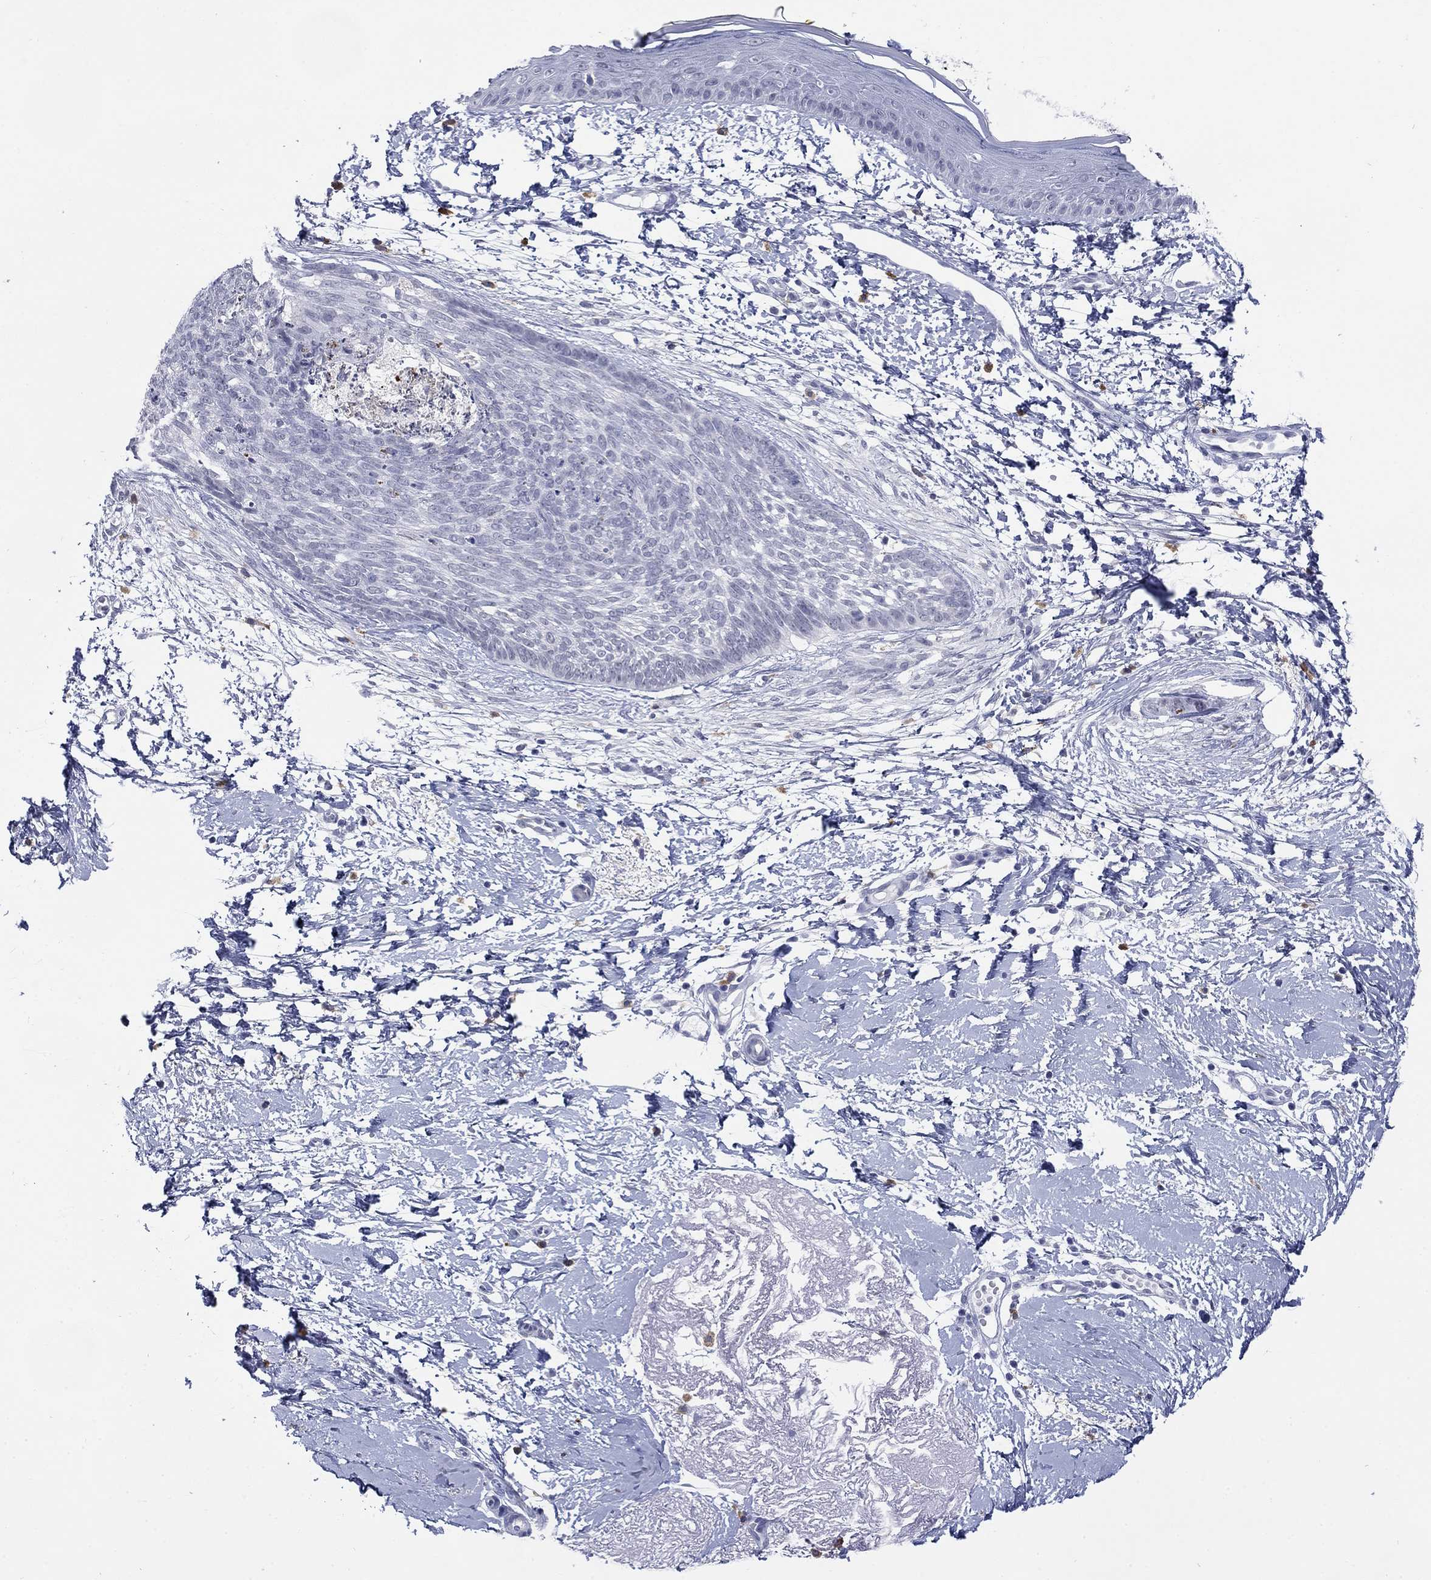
{"staining": {"intensity": "negative", "quantity": "none", "location": "none"}, "tissue": "skin cancer", "cell_type": "Tumor cells", "image_type": "cancer", "snomed": [{"axis": "morphology", "description": "Normal tissue, NOS"}, {"axis": "morphology", "description": "Basal cell carcinoma"}, {"axis": "topography", "description": "Skin"}], "caption": "Photomicrograph shows no protein positivity in tumor cells of skin basal cell carcinoma tissue.", "gene": "ECEL1", "patient": {"sex": "male", "age": 84}}